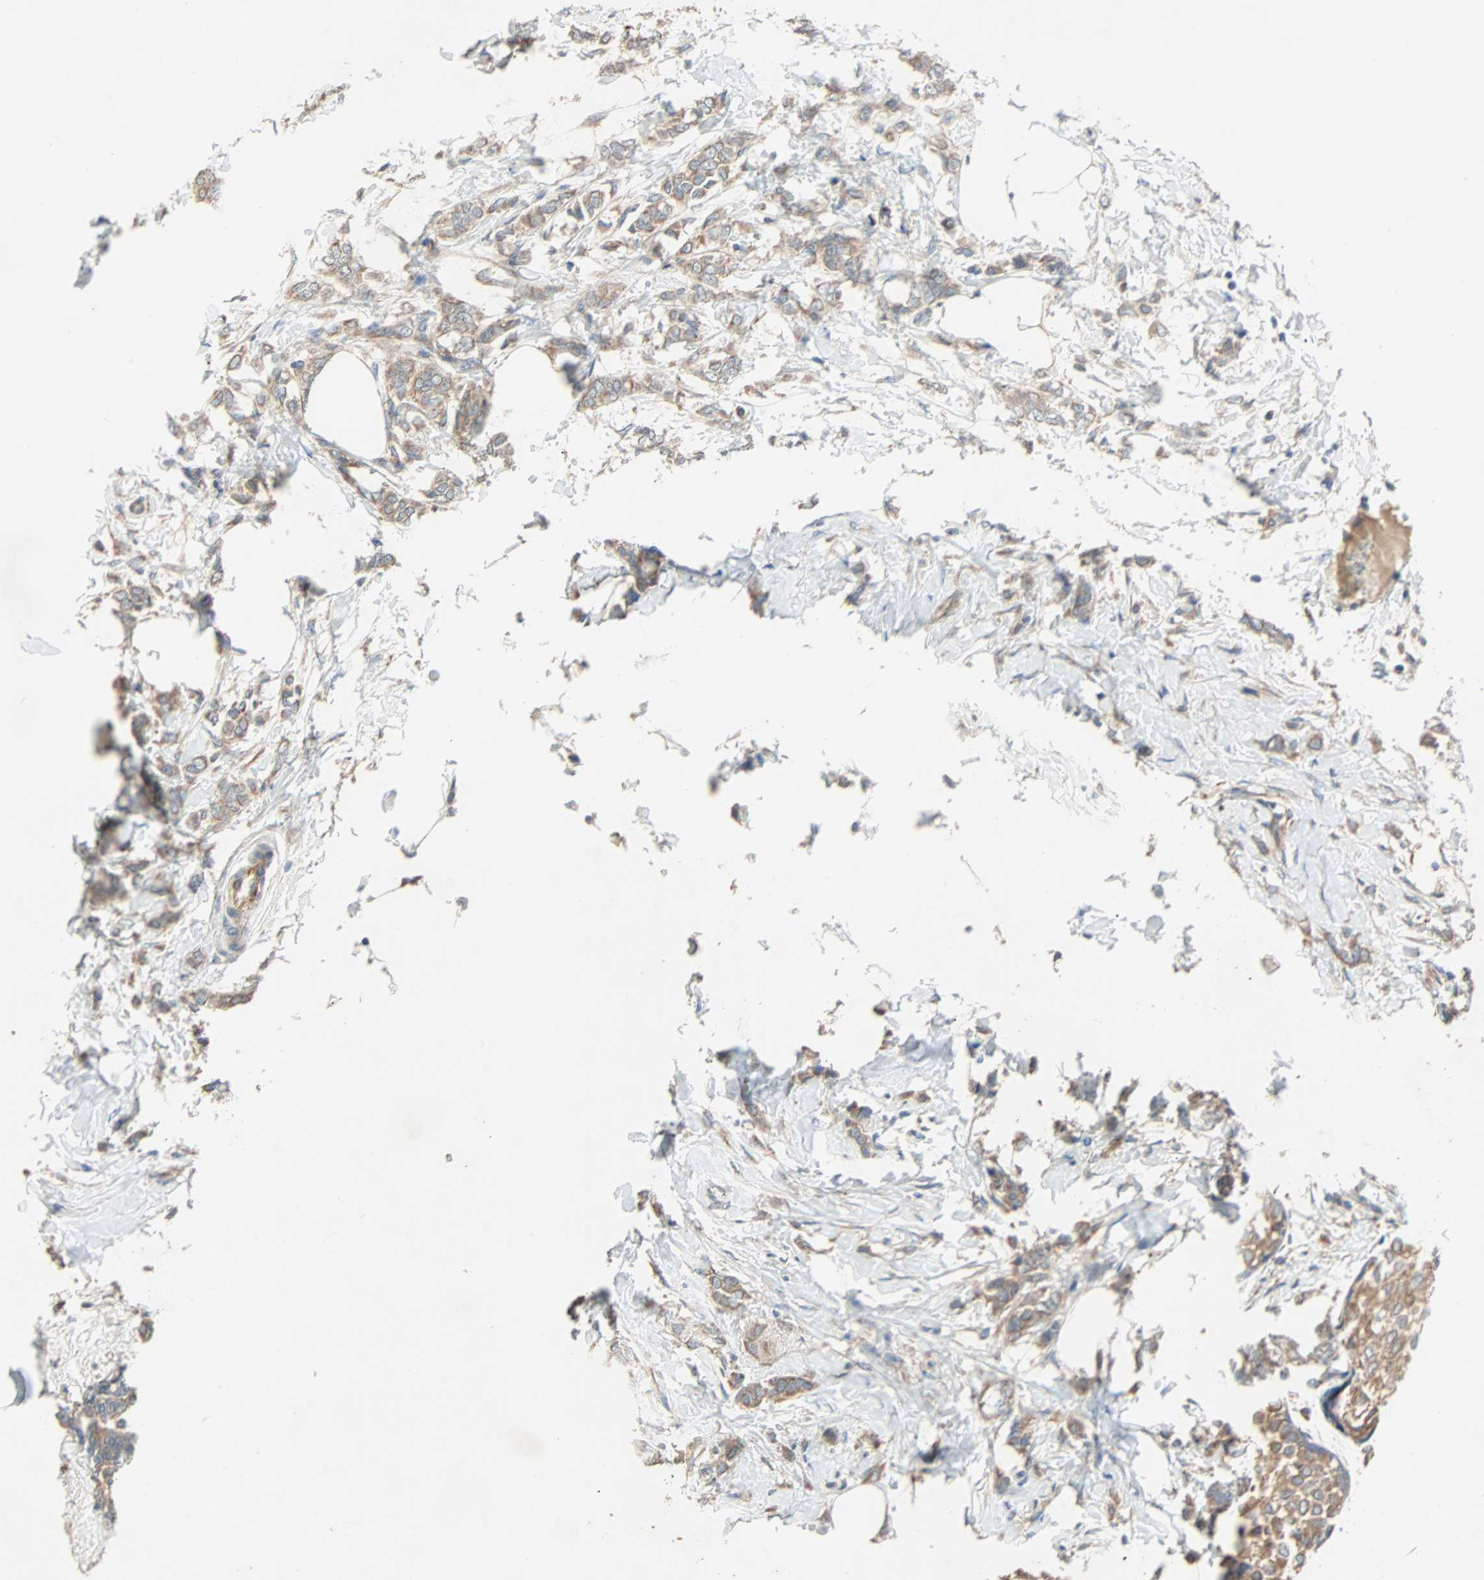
{"staining": {"intensity": "weak", "quantity": ">75%", "location": "cytoplasmic/membranous"}, "tissue": "breast cancer", "cell_type": "Tumor cells", "image_type": "cancer", "snomed": [{"axis": "morphology", "description": "Lobular carcinoma, in situ"}, {"axis": "morphology", "description": "Lobular carcinoma"}, {"axis": "topography", "description": "Breast"}], "caption": "About >75% of tumor cells in human breast cancer (lobular carcinoma in situ) display weak cytoplasmic/membranous protein expression as visualized by brown immunohistochemical staining.", "gene": "XYLT1", "patient": {"sex": "female", "age": 41}}